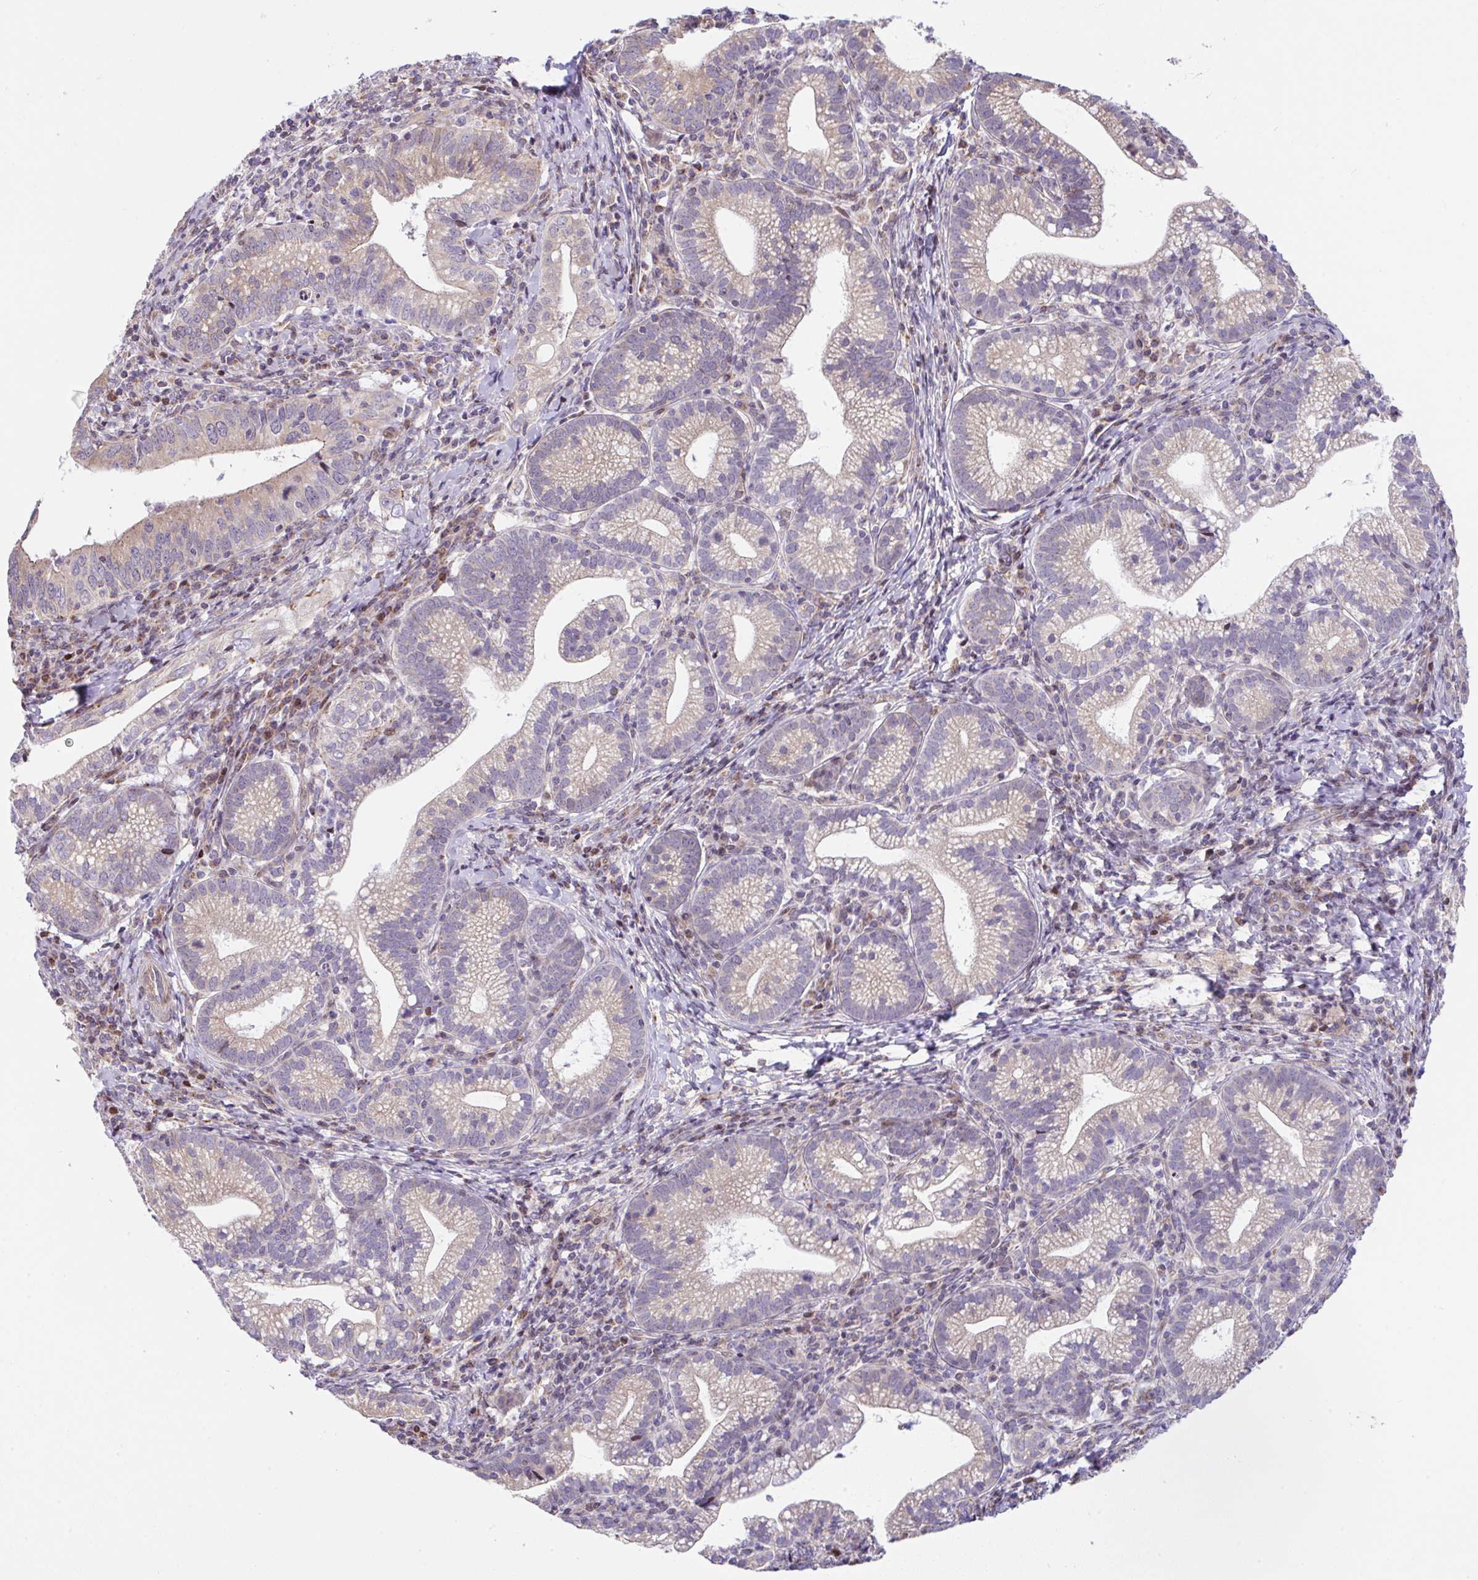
{"staining": {"intensity": "weak", "quantity": "<25%", "location": "cytoplasmic/membranous"}, "tissue": "cervical cancer", "cell_type": "Tumor cells", "image_type": "cancer", "snomed": [{"axis": "morphology", "description": "Normal tissue, NOS"}, {"axis": "morphology", "description": "Adenocarcinoma, NOS"}, {"axis": "topography", "description": "Cervix"}], "caption": "Cervical adenocarcinoma stained for a protein using immunohistochemistry reveals no positivity tumor cells.", "gene": "FIGNL1", "patient": {"sex": "female", "age": 44}}